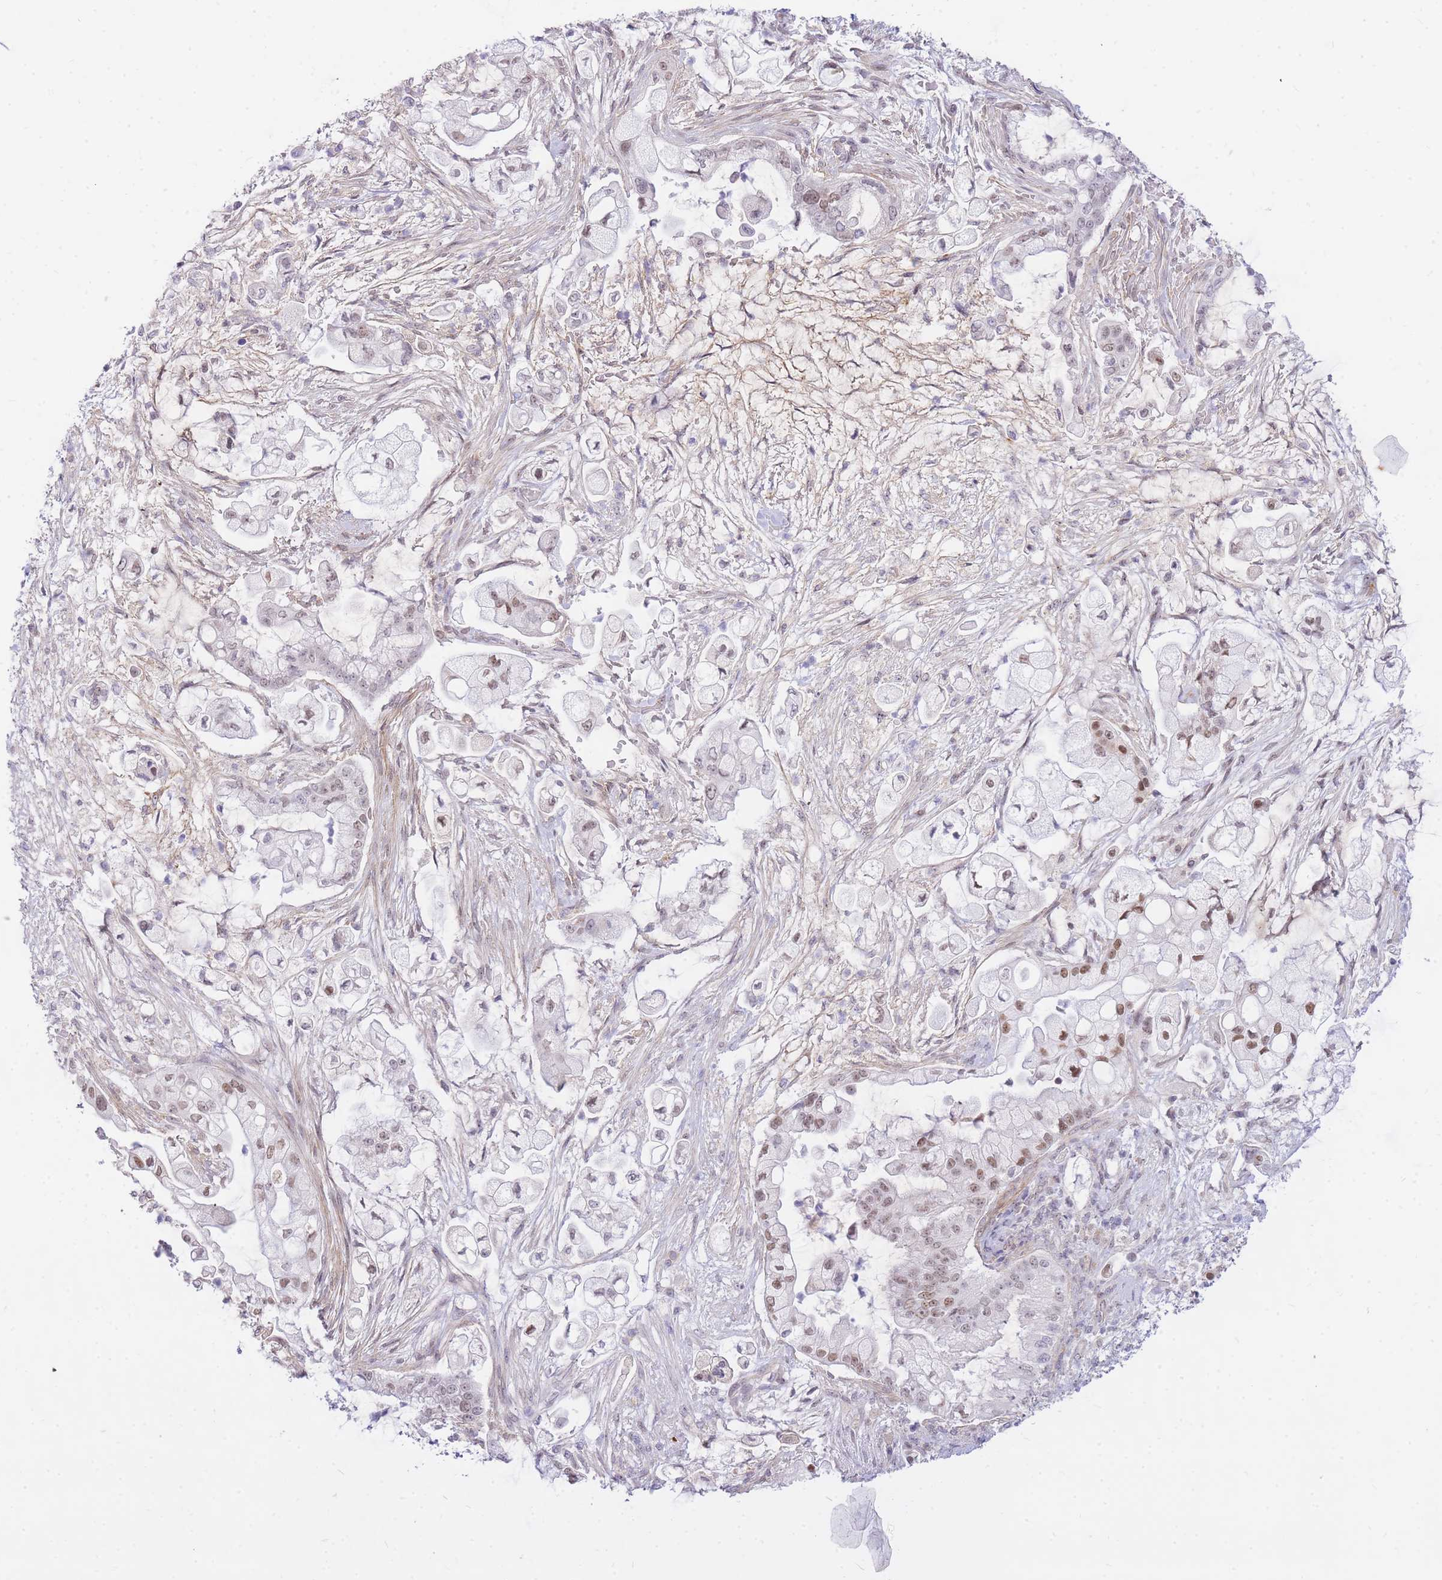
{"staining": {"intensity": "moderate", "quantity": "25%-75%", "location": "nuclear"}, "tissue": "pancreatic cancer", "cell_type": "Tumor cells", "image_type": "cancer", "snomed": [{"axis": "morphology", "description": "Adenocarcinoma, NOS"}, {"axis": "topography", "description": "Pancreas"}], "caption": "Human pancreatic cancer (adenocarcinoma) stained with a brown dye shows moderate nuclear positive positivity in approximately 25%-75% of tumor cells.", "gene": "TLE2", "patient": {"sex": "female", "age": 69}}